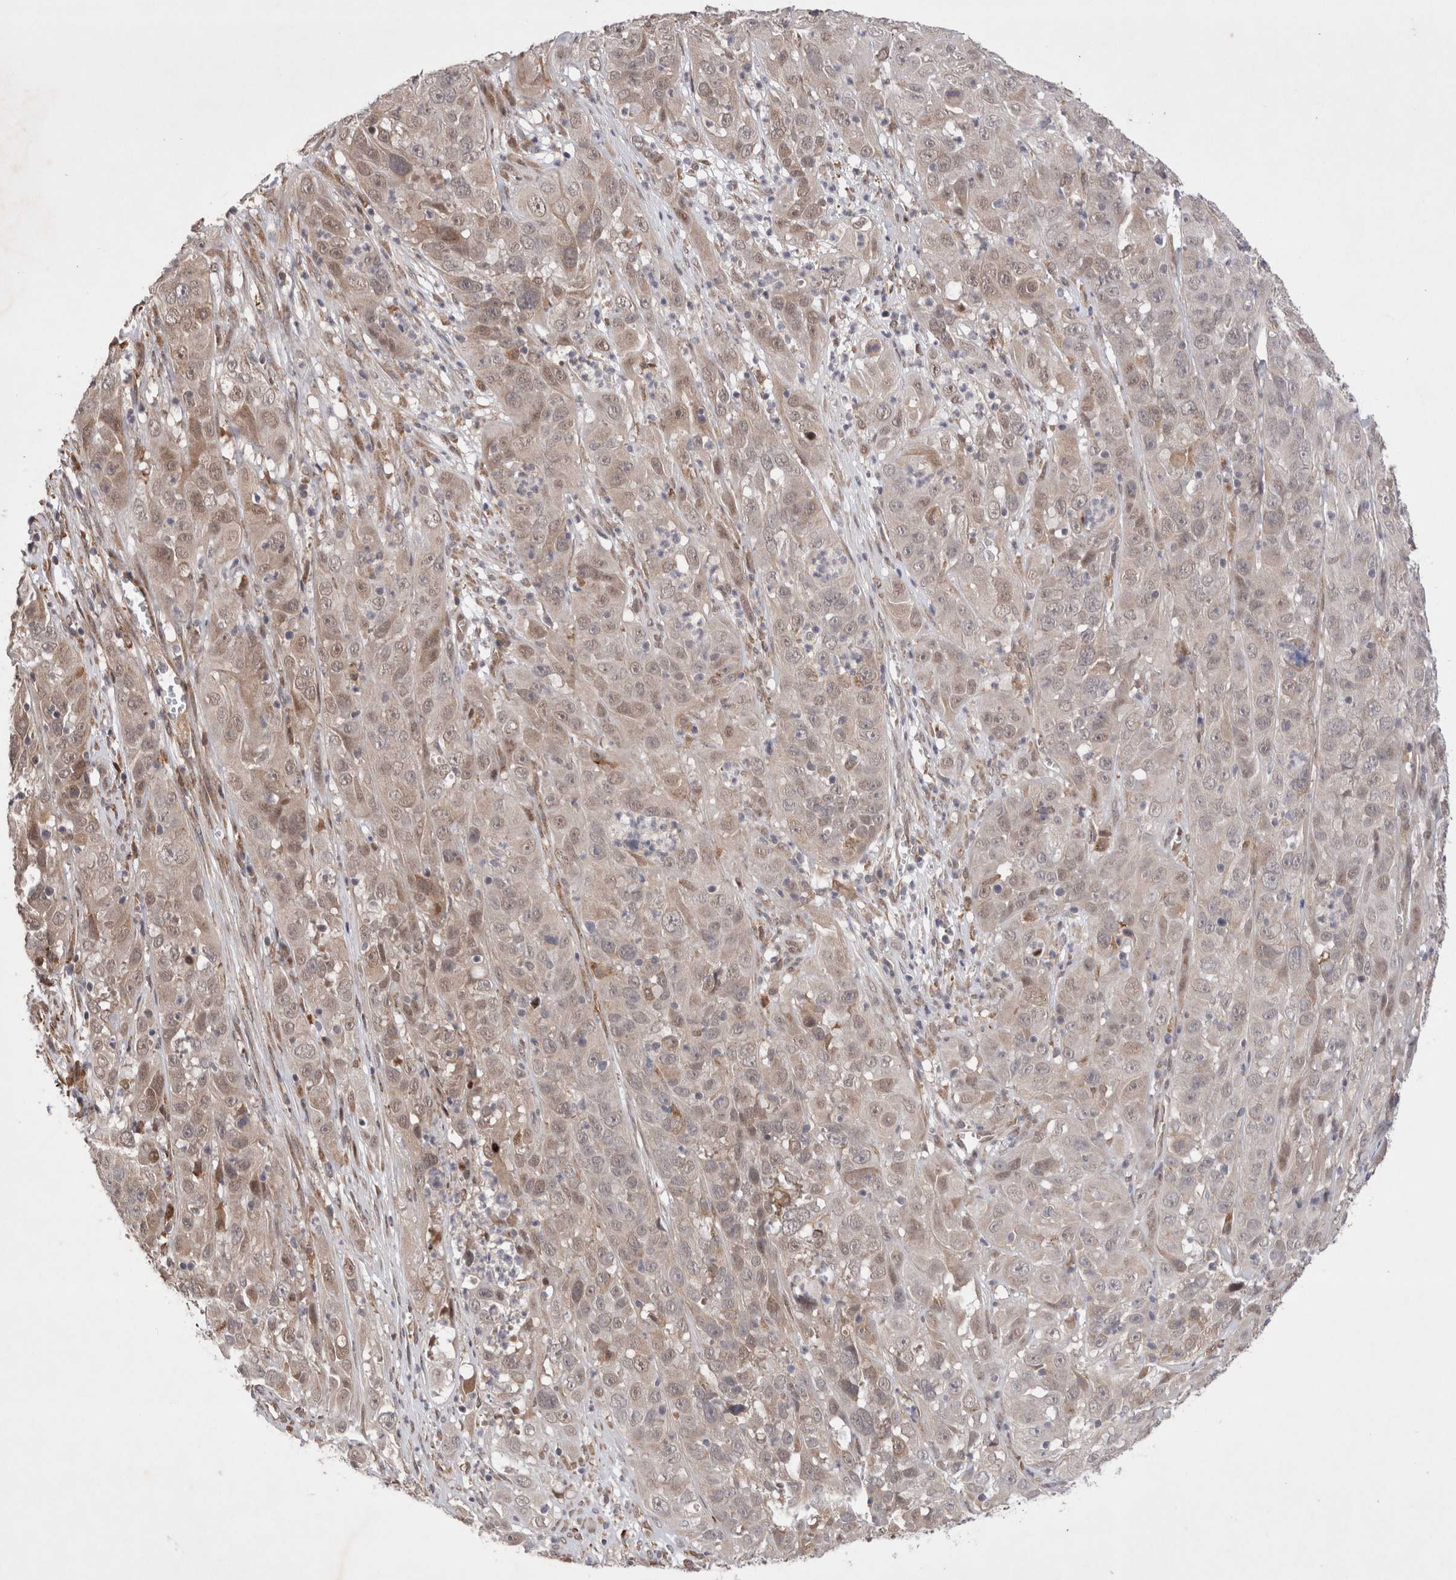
{"staining": {"intensity": "weak", "quantity": "25%-75%", "location": "cytoplasmic/membranous,nuclear"}, "tissue": "cervical cancer", "cell_type": "Tumor cells", "image_type": "cancer", "snomed": [{"axis": "morphology", "description": "Squamous cell carcinoma, NOS"}, {"axis": "topography", "description": "Cervix"}], "caption": "An IHC histopathology image of tumor tissue is shown. Protein staining in brown shows weak cytoplasmic/membranous and nuclear positivity in cervical squamous cell carcinoma within tumor cells.", "gene": "GIMAP6", "patient": {"sex": "female", "age": 32}}